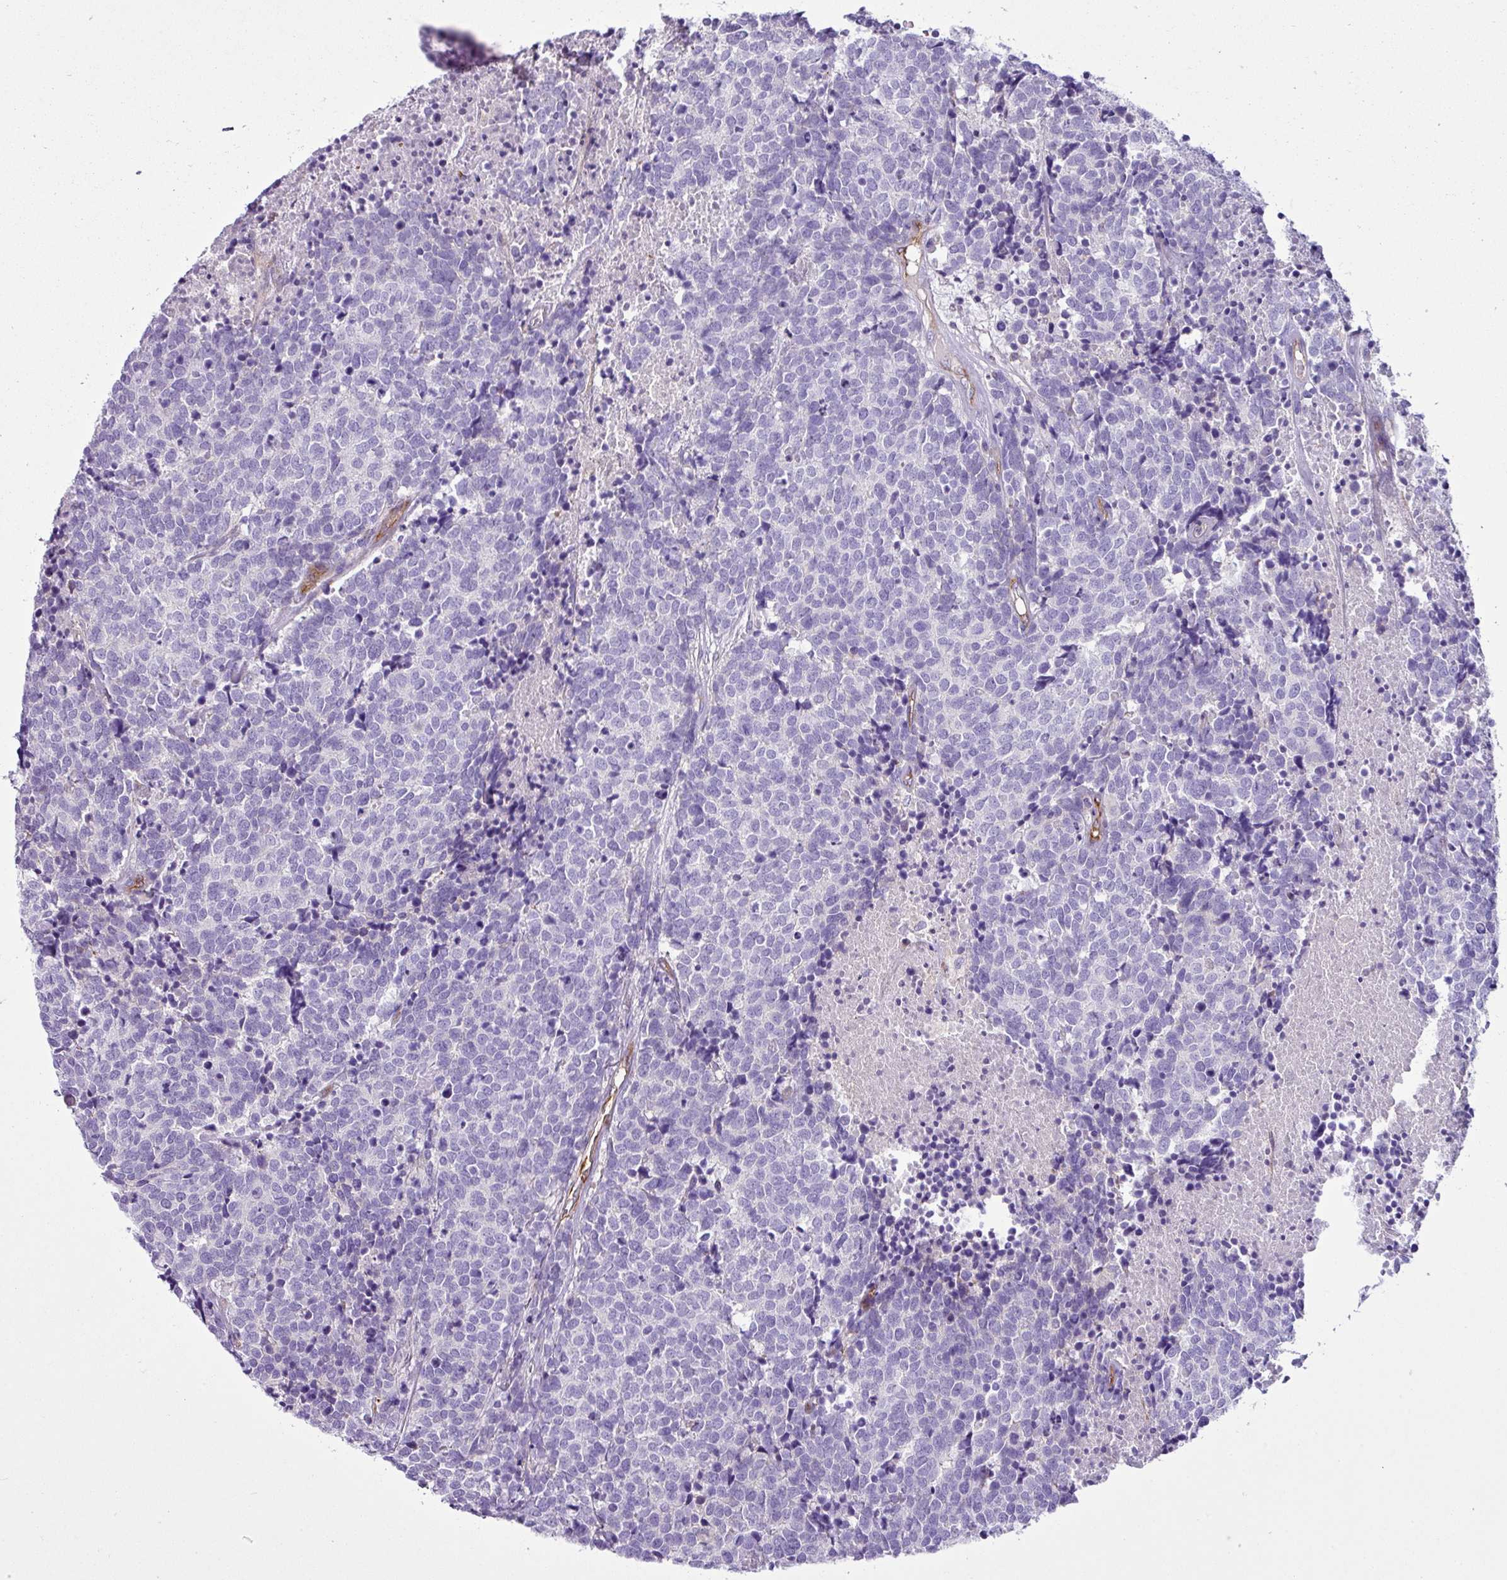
{"staining": {"intensity": "negative", "quantity": "none", "location": "none"}, "tissue": "carcinoid", "cell_type": "Tumor cells", "image_type": "cancer", "snomed": [{"axis": "morphology", "description": "Carcinoid, malignant, NOS"}, {"axis": "topography", "description": "Skin"}], "caption": "Immunohistochemistry photomicrograph of malignant carcinoid stained for a protein (brown), which reveals no expression in tumor cells.", "gene": "EME2", "patient": {"sex": "female", "age": 79}}